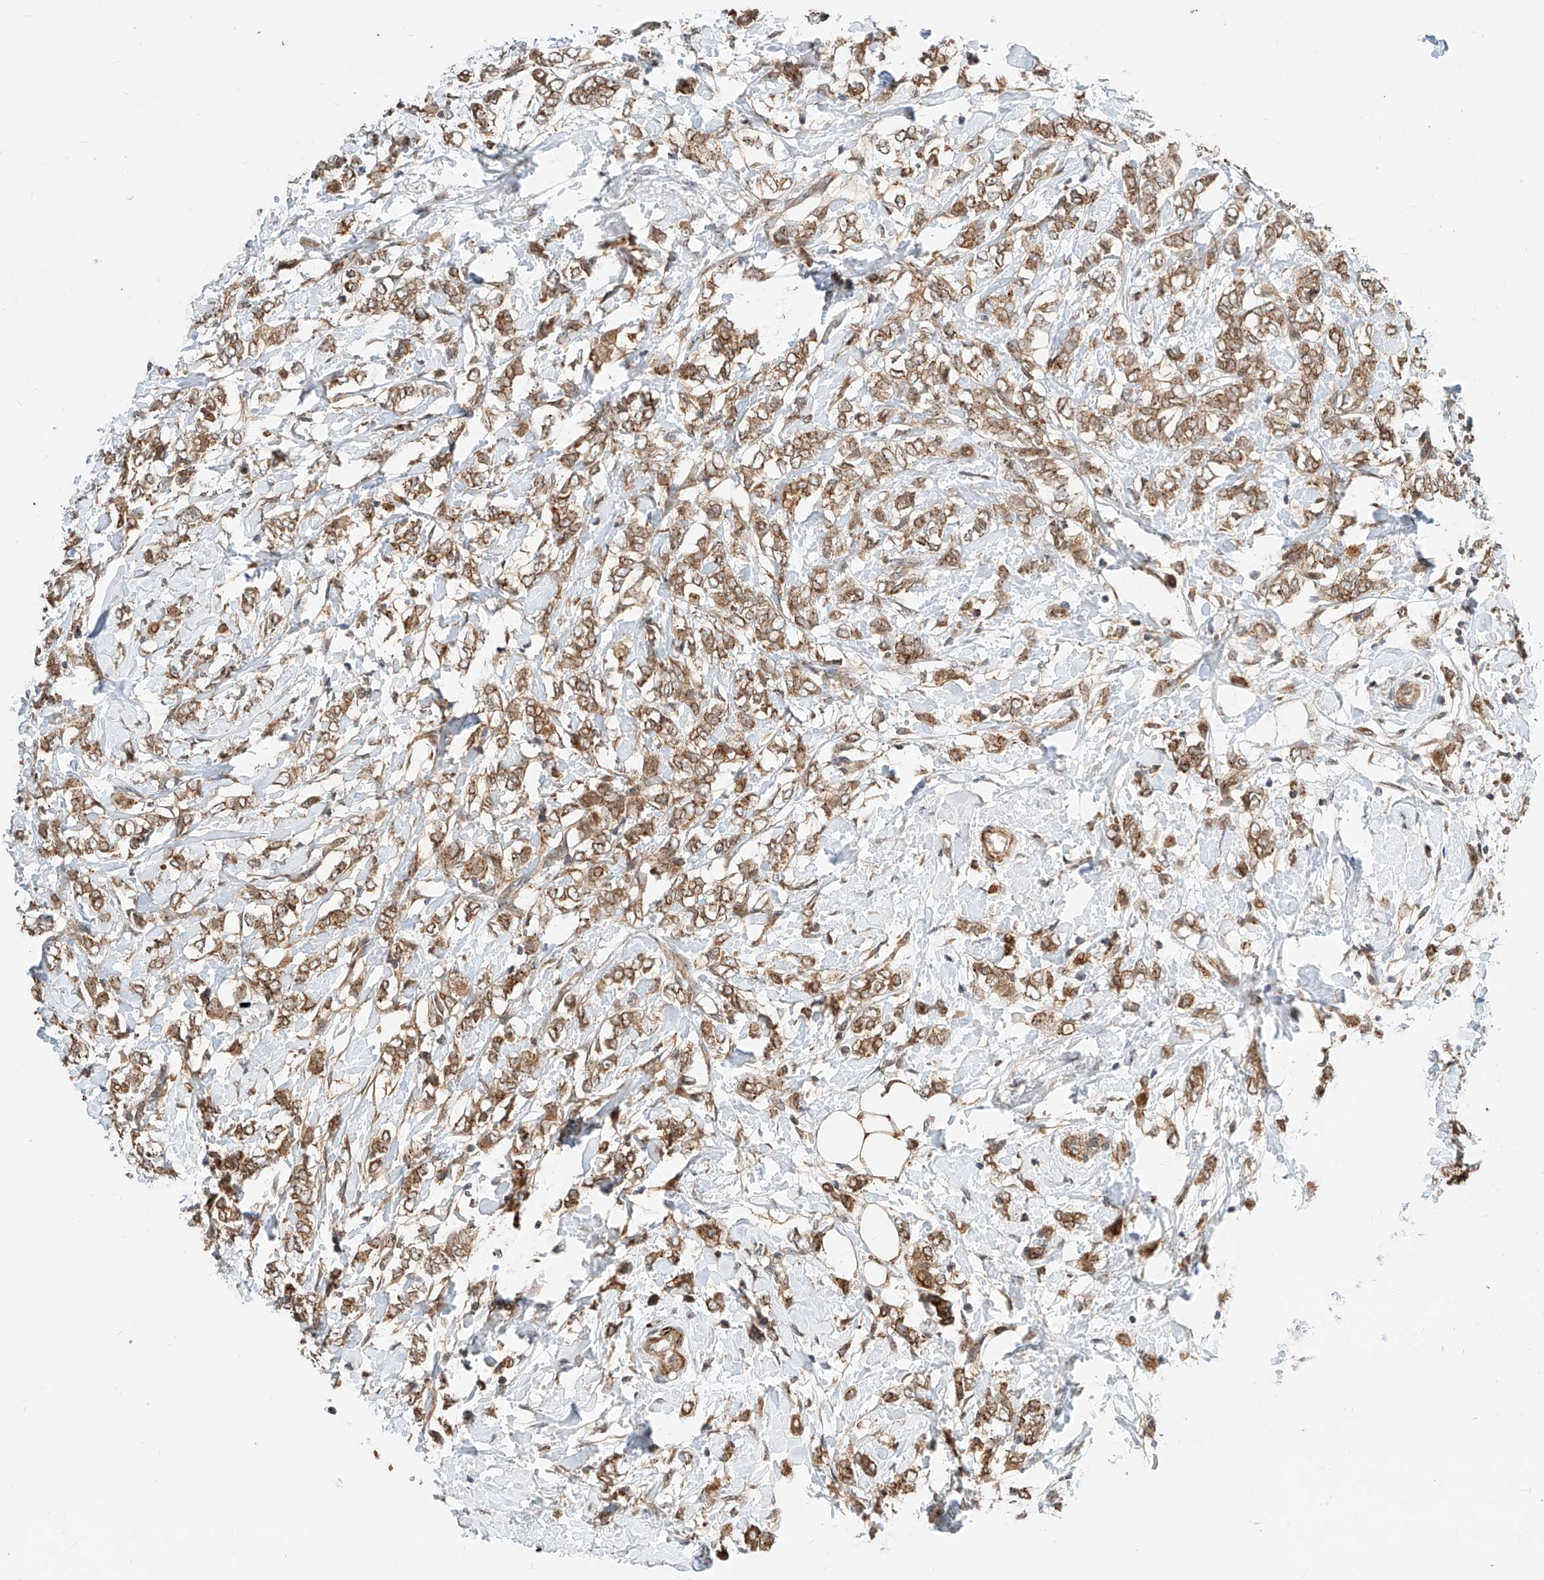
{"staining": {"intensity": "moderate", "quantity": ">75%", "location": "cytoplasmic/membranous"}, "tissue": "breast cancer", "cell_type": "Tumor cells", "image_type": "cancer", "snomed": [{"axis": "morphology", "description": "Normal tissue, NOS"}, {"axis": "morphology", "description": "Lobular carcinoma"}, {"axis": "topography", "description": "Breast"}], "caption": "This is a histology image of immunohistochemistry (IHC) staining of breast lobular carcinoma, which shows moderate positivity in the cytoplasmic/membranous of tumor cells.", "gene": "CPAMD8", "patient": {"sex": "female", "age": 47}}